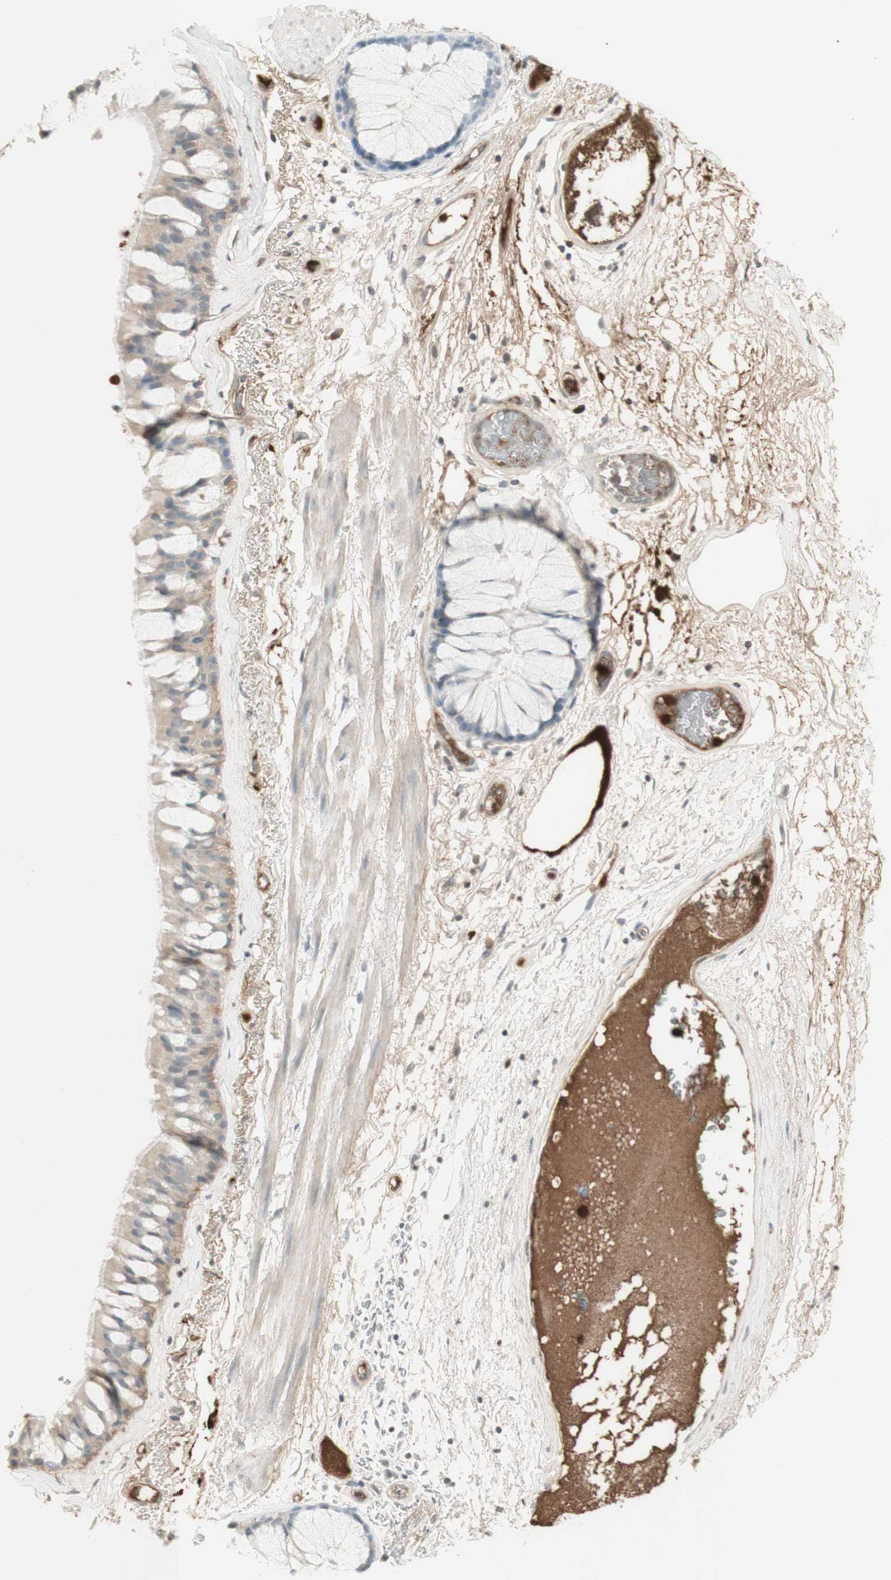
{"staining": {"intensity": "weak", "quantity": ">75%", "location": "cytoplasmic/membranous"}, "tissue": "bronchus", "cell_type": "Respiratory epithelial cells", "image_type": "normal", "snomed": [{"axis": "morphology", "description": "Normal tissue, NOS"}, {"axis": "topography", "description": "Bronchus"}], "caption": "Immunohistochemical staining of unremarkable human bronchus reveals low levels of weak cytoplasmic/membranous positivity in about >75% of respiratory epithelial cells.", "gene": "NID1", "patient": {"sex": "male", "age": 66}}